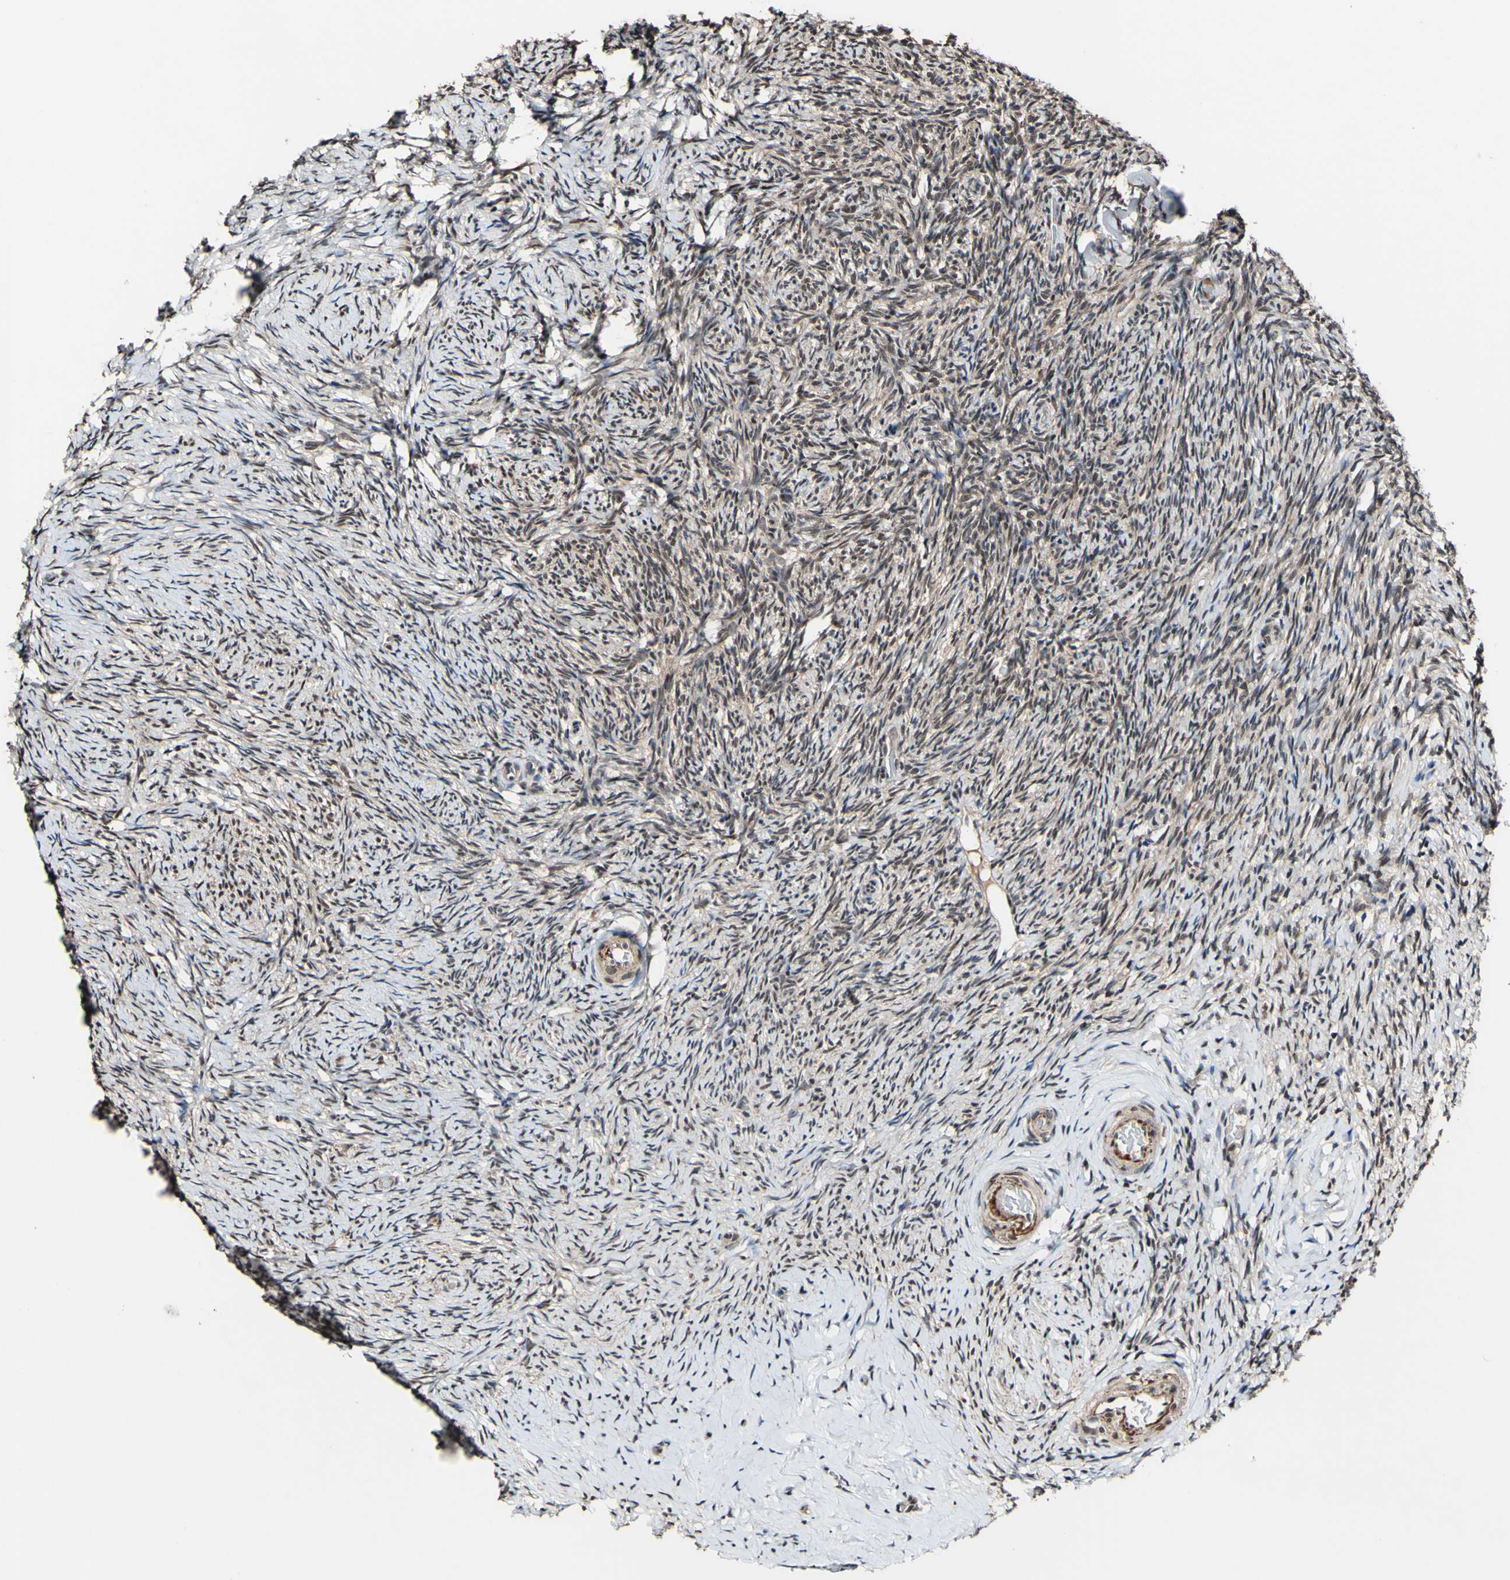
{"staining": {"intensity": "weak", "quantity": ">75%", "location": "cytoplasmic/membranous,nuclear"}, "tissue": "ovary", "cell_type": "Ovarian stroma cells", "image_type": "normal", "snomed": [{"axis": "morphology", "description": "Normal tissue, NOS"}, {"axis": "topography", "description": "Ovary"}], "caption": "IHC (DAB) staining of normal ovary reveals weak cytoplasmic/membranous,nuclear protein expression in approximately >75% of ovarian stroma cells. (DAB (3,3'-diaminobenzidine) IHC with brightfield microscopy, high magnification).", "gene": "PSMD10", "patient": {"sex": "female", "age": 60}}